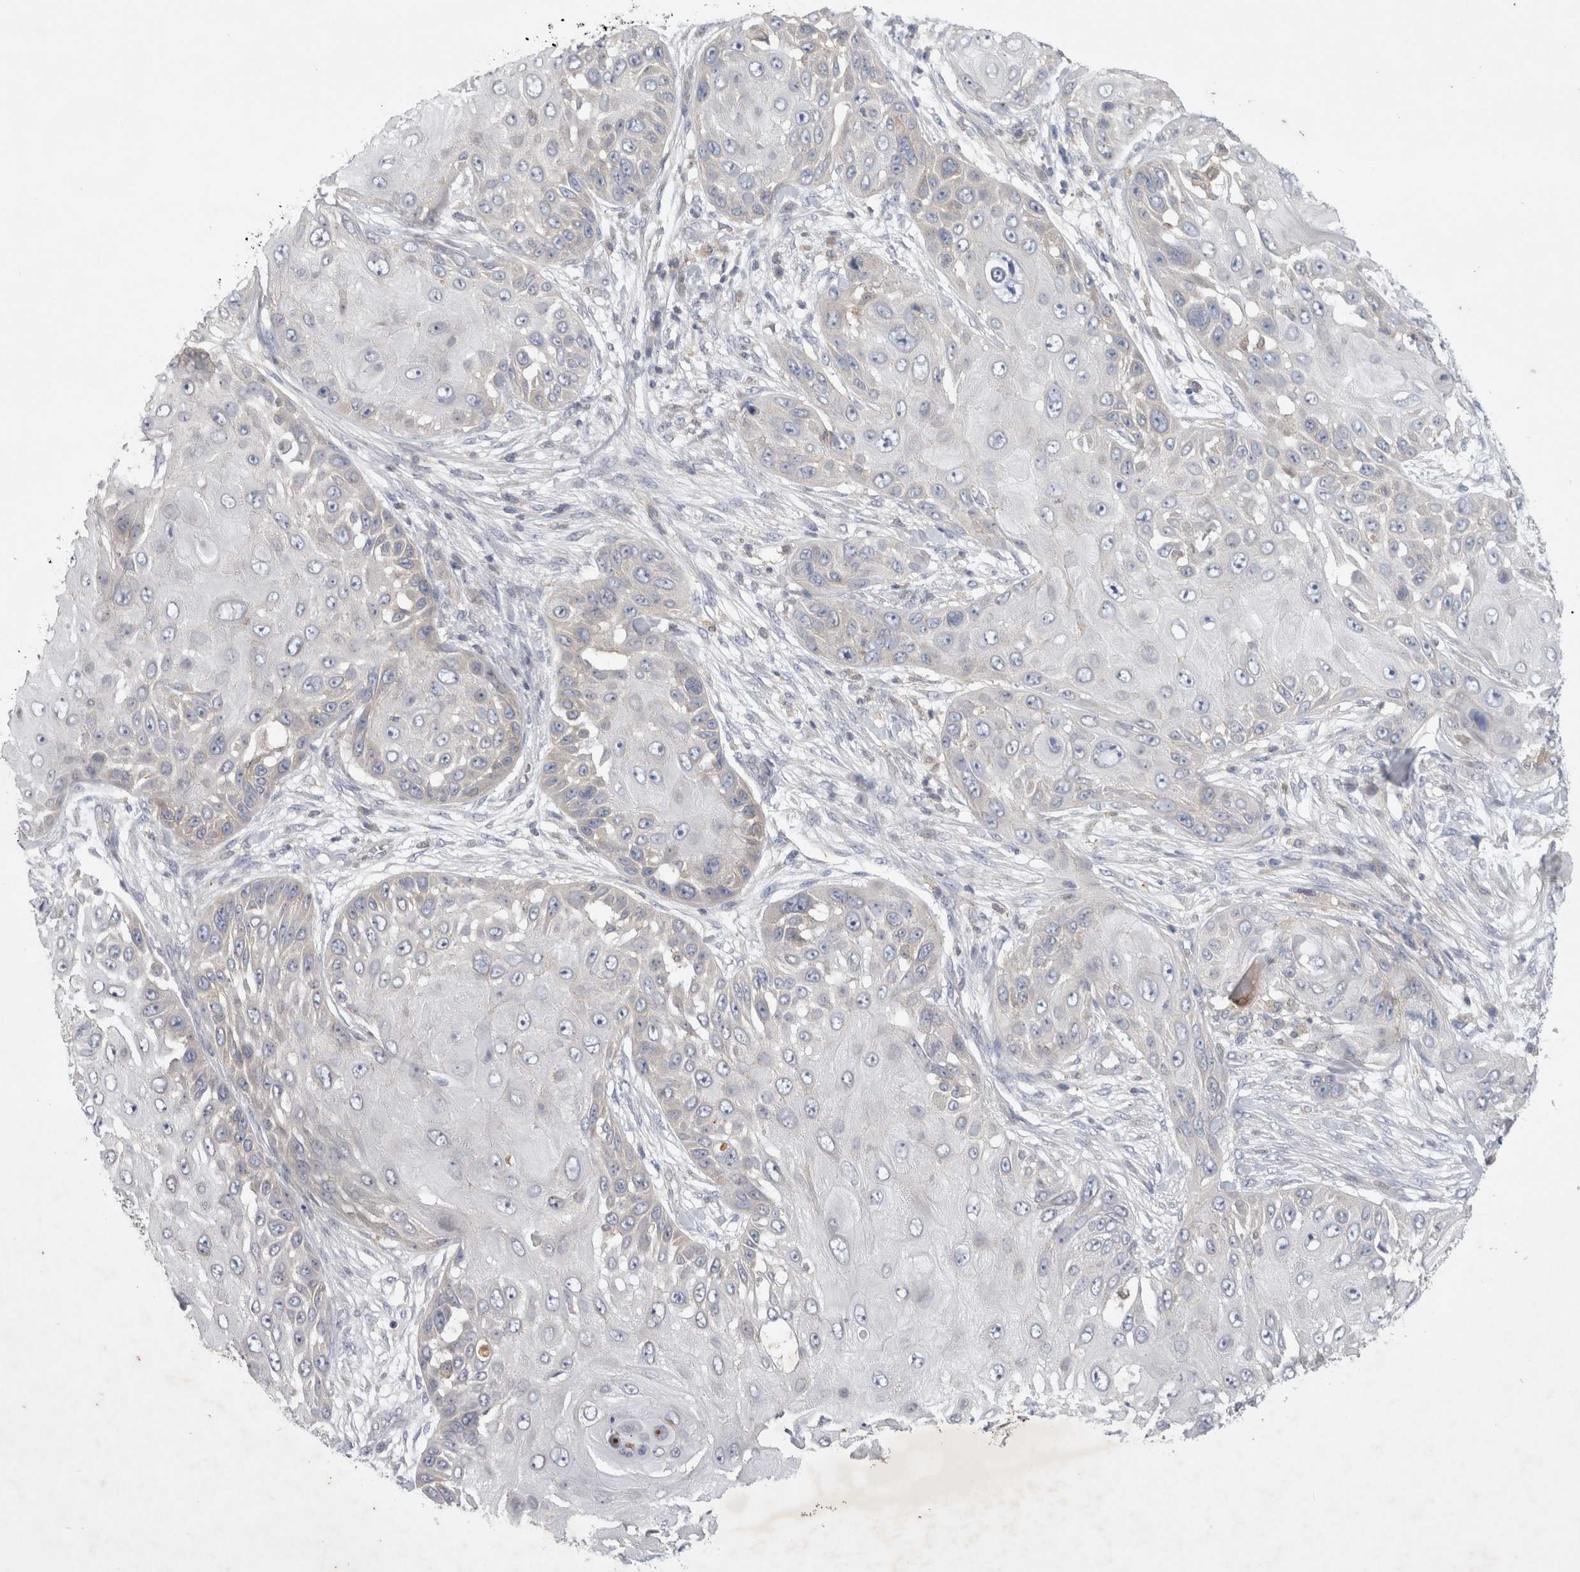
{"staining": {"intensity": "negative", "quantity": "none", "location": "none"}, "tissue": "skin cancer", "cell_type": "Tumor cells", "image_type": "cancer", "snomed": [{"axis": "morphology", "description": "Squamous cell carcinoma, NOS"}, {"axis": "topography", "description": "Skin"}], "caption": "Micrograph shows no significant protein expression in tumor cells of skin squamous cell carcinoma.", "gene": "SRD5A3", "patient": {"sex": "female", "age": 44}}